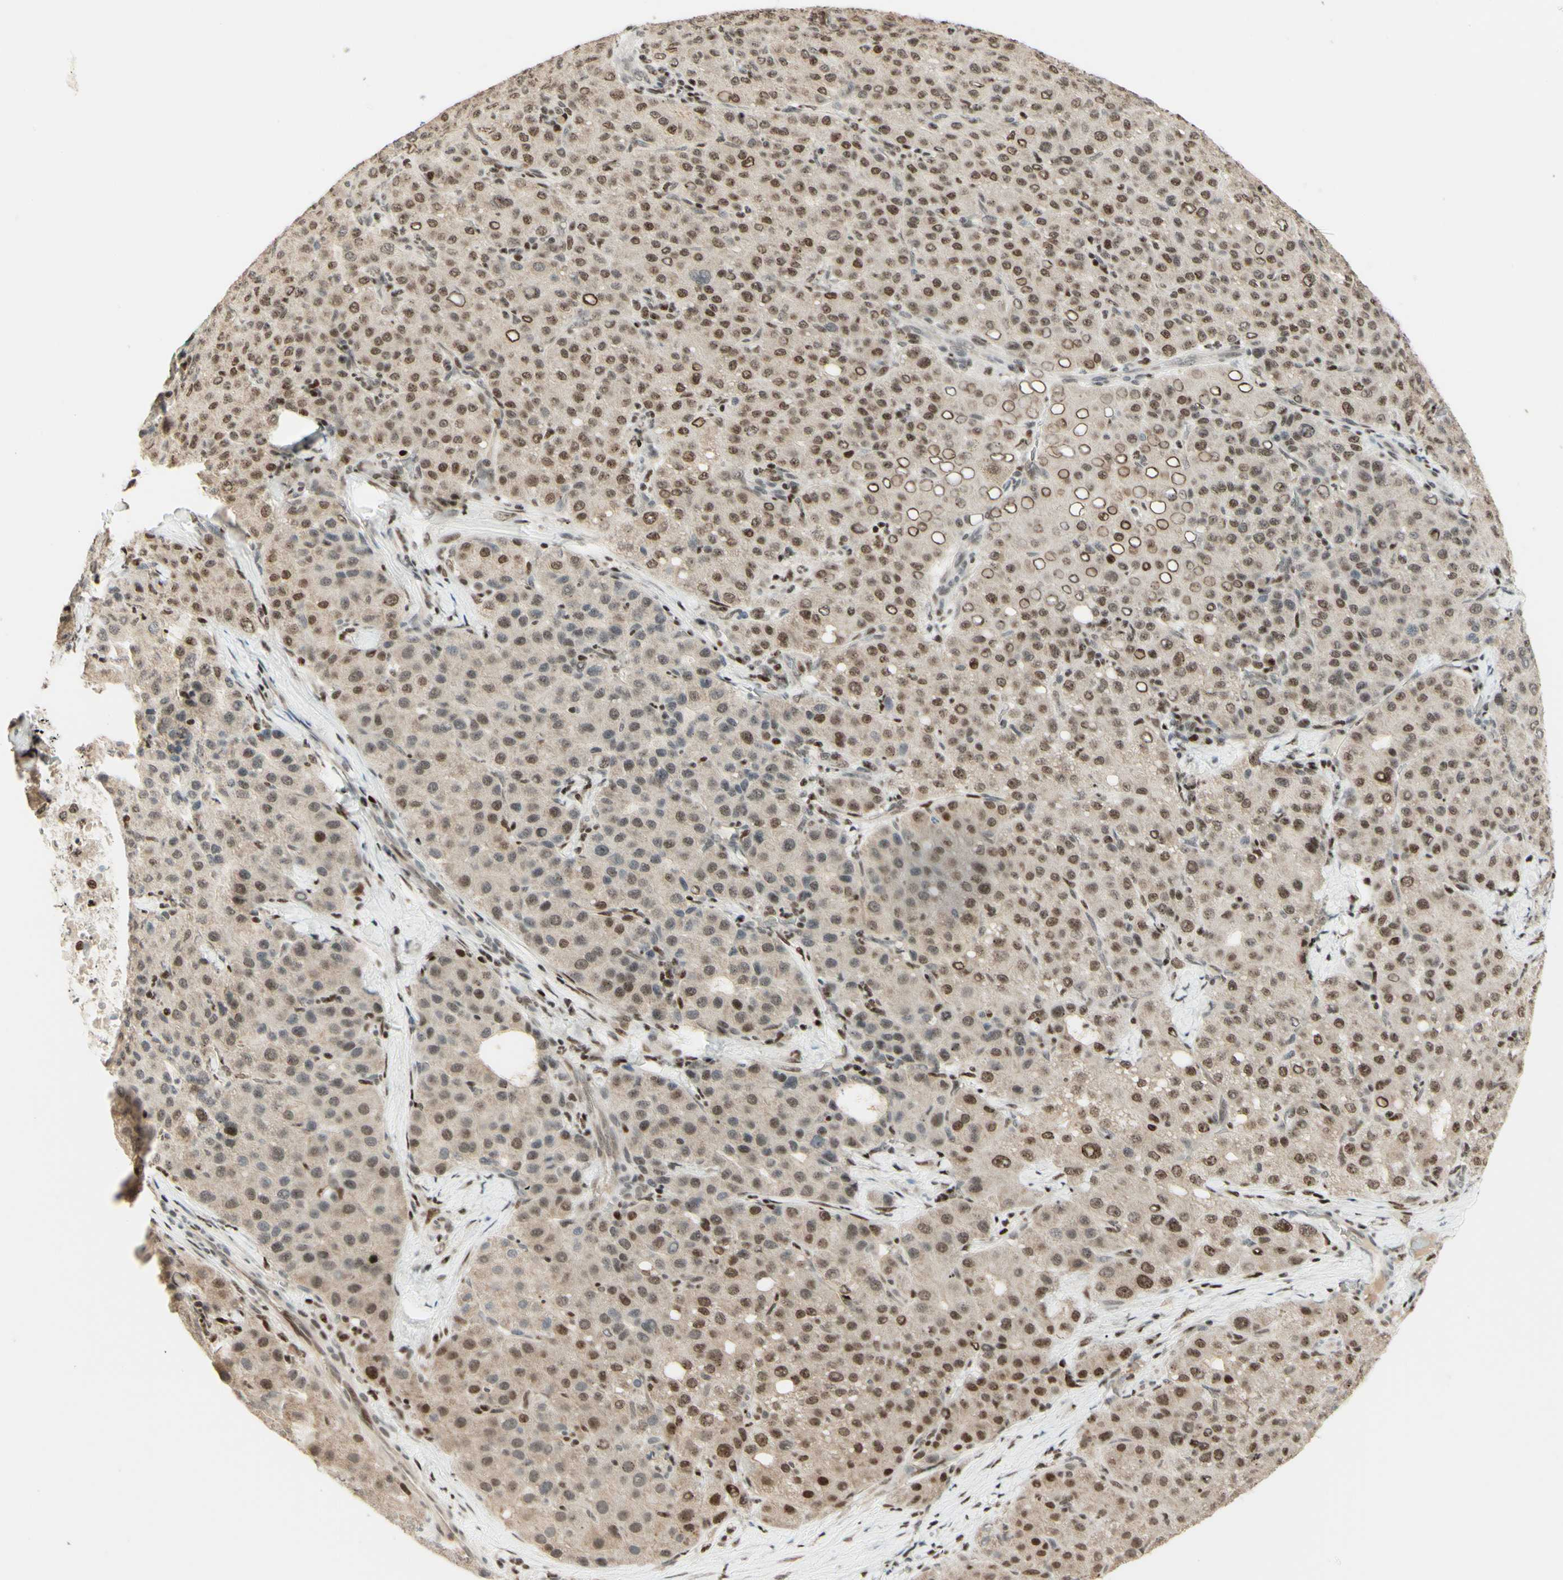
{"staining": {"intensity": "moderate", "quantity": ">75%", "location": "cytoplasmic/membranous,nuclear"}, "tissue": "liver cancer", "cell_type": "Tumor cells", "image_type": "cancer", "snomed": [{"axis": "morphology", "description": "Carcinoma, Hepatocellular, NOS"}, {"axis": "topography", "description": "Liver"}], "caption": "Immunohistochemistry histopathology image of hepatocellular carcinoma (liver) stained for a protein (brown), which demonstrates medium levels of moderate cytoplasmic/membranous and nuclear positivity in approximately >75% of tumor cells.", "gene": "CDKL5", "patient": {"sex": "male", "age": 65}}